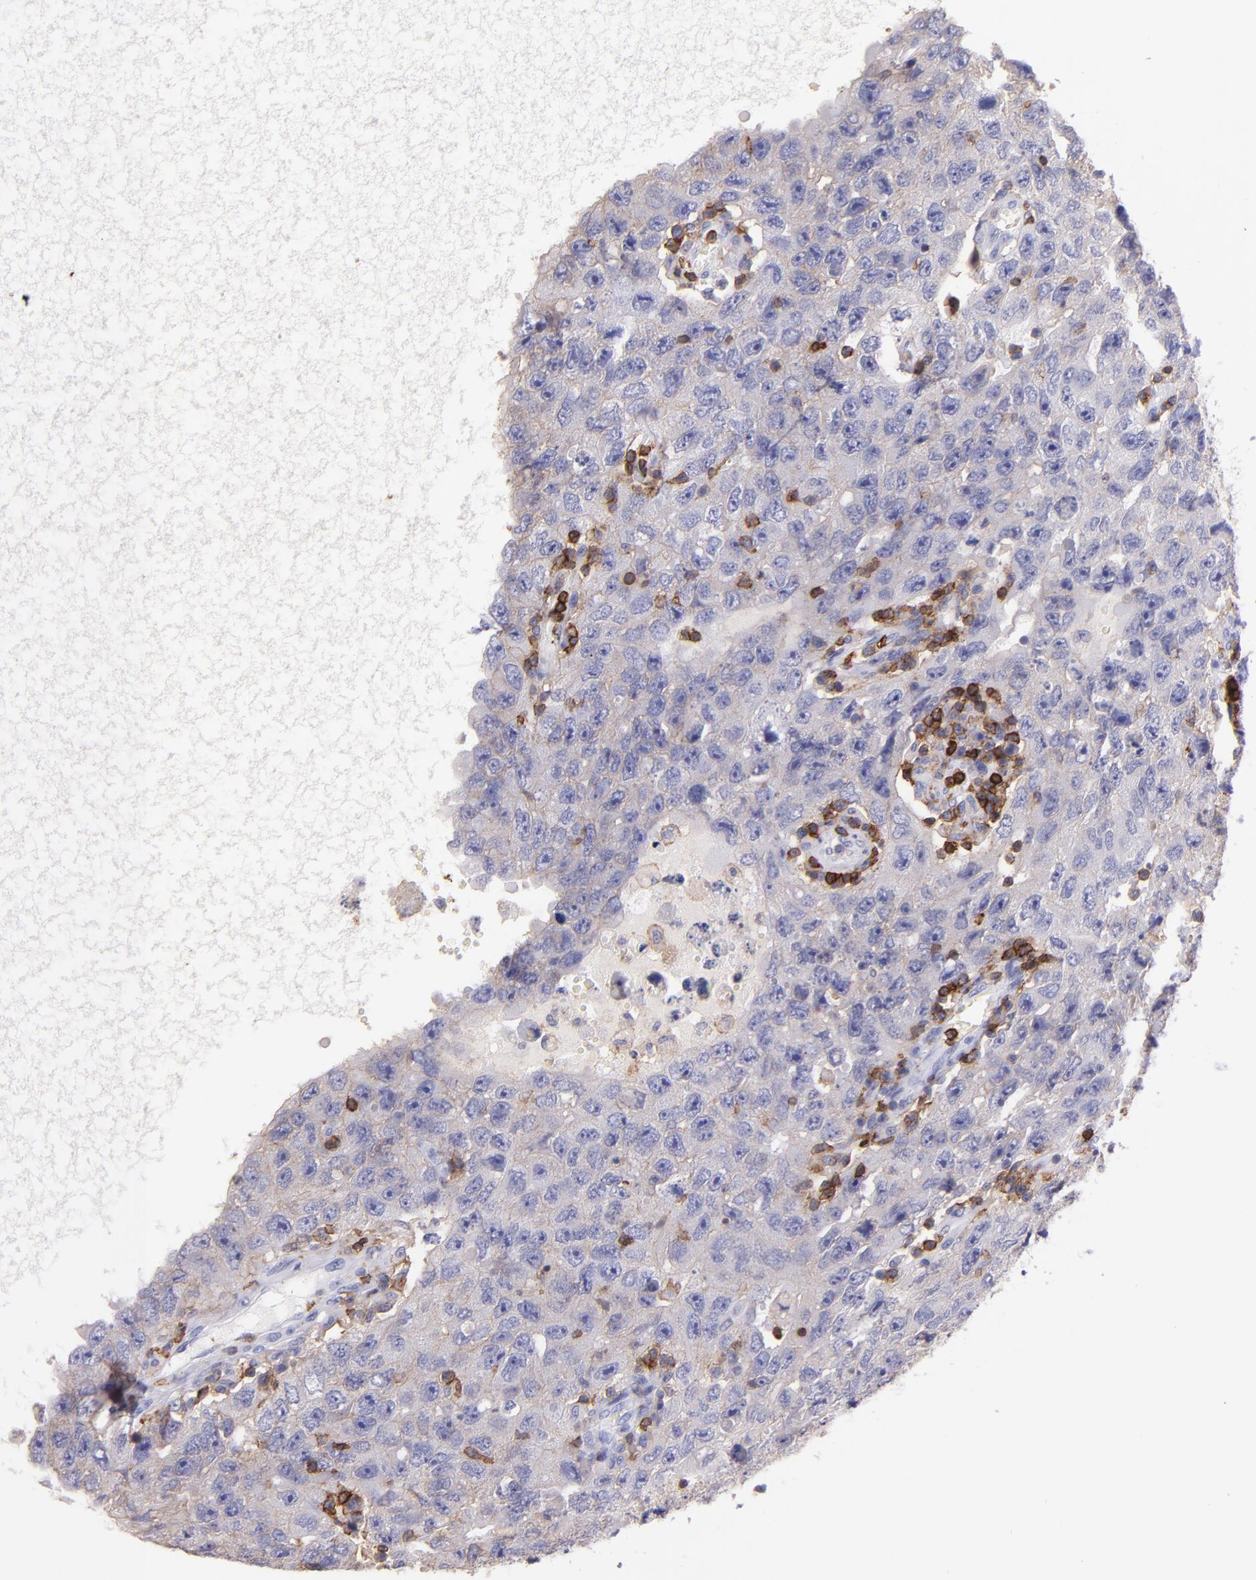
{"staining": {"intensity": "weak", "quantity": "25%-75%", "location": "cytoplasmic/membranous"}, "tissue": "testis cancer", "cell_type": "Tumor cells", "image_type": "cancer", "snomed": [{"axis": "morphology", "description": "Carcinoma, Embryonal, NOS"}, {"axis": "topography", "description": "Testis"}], "caption": "A high-resolution photomicrograph shows immunohistochemistry (IHC) staining of testis cancer, which displays weak cytoplasmic/membranous expression in about 25%-75% of tumor cells.", "gene": "SPN", "patient": {"sex": "male", "age": 26}}